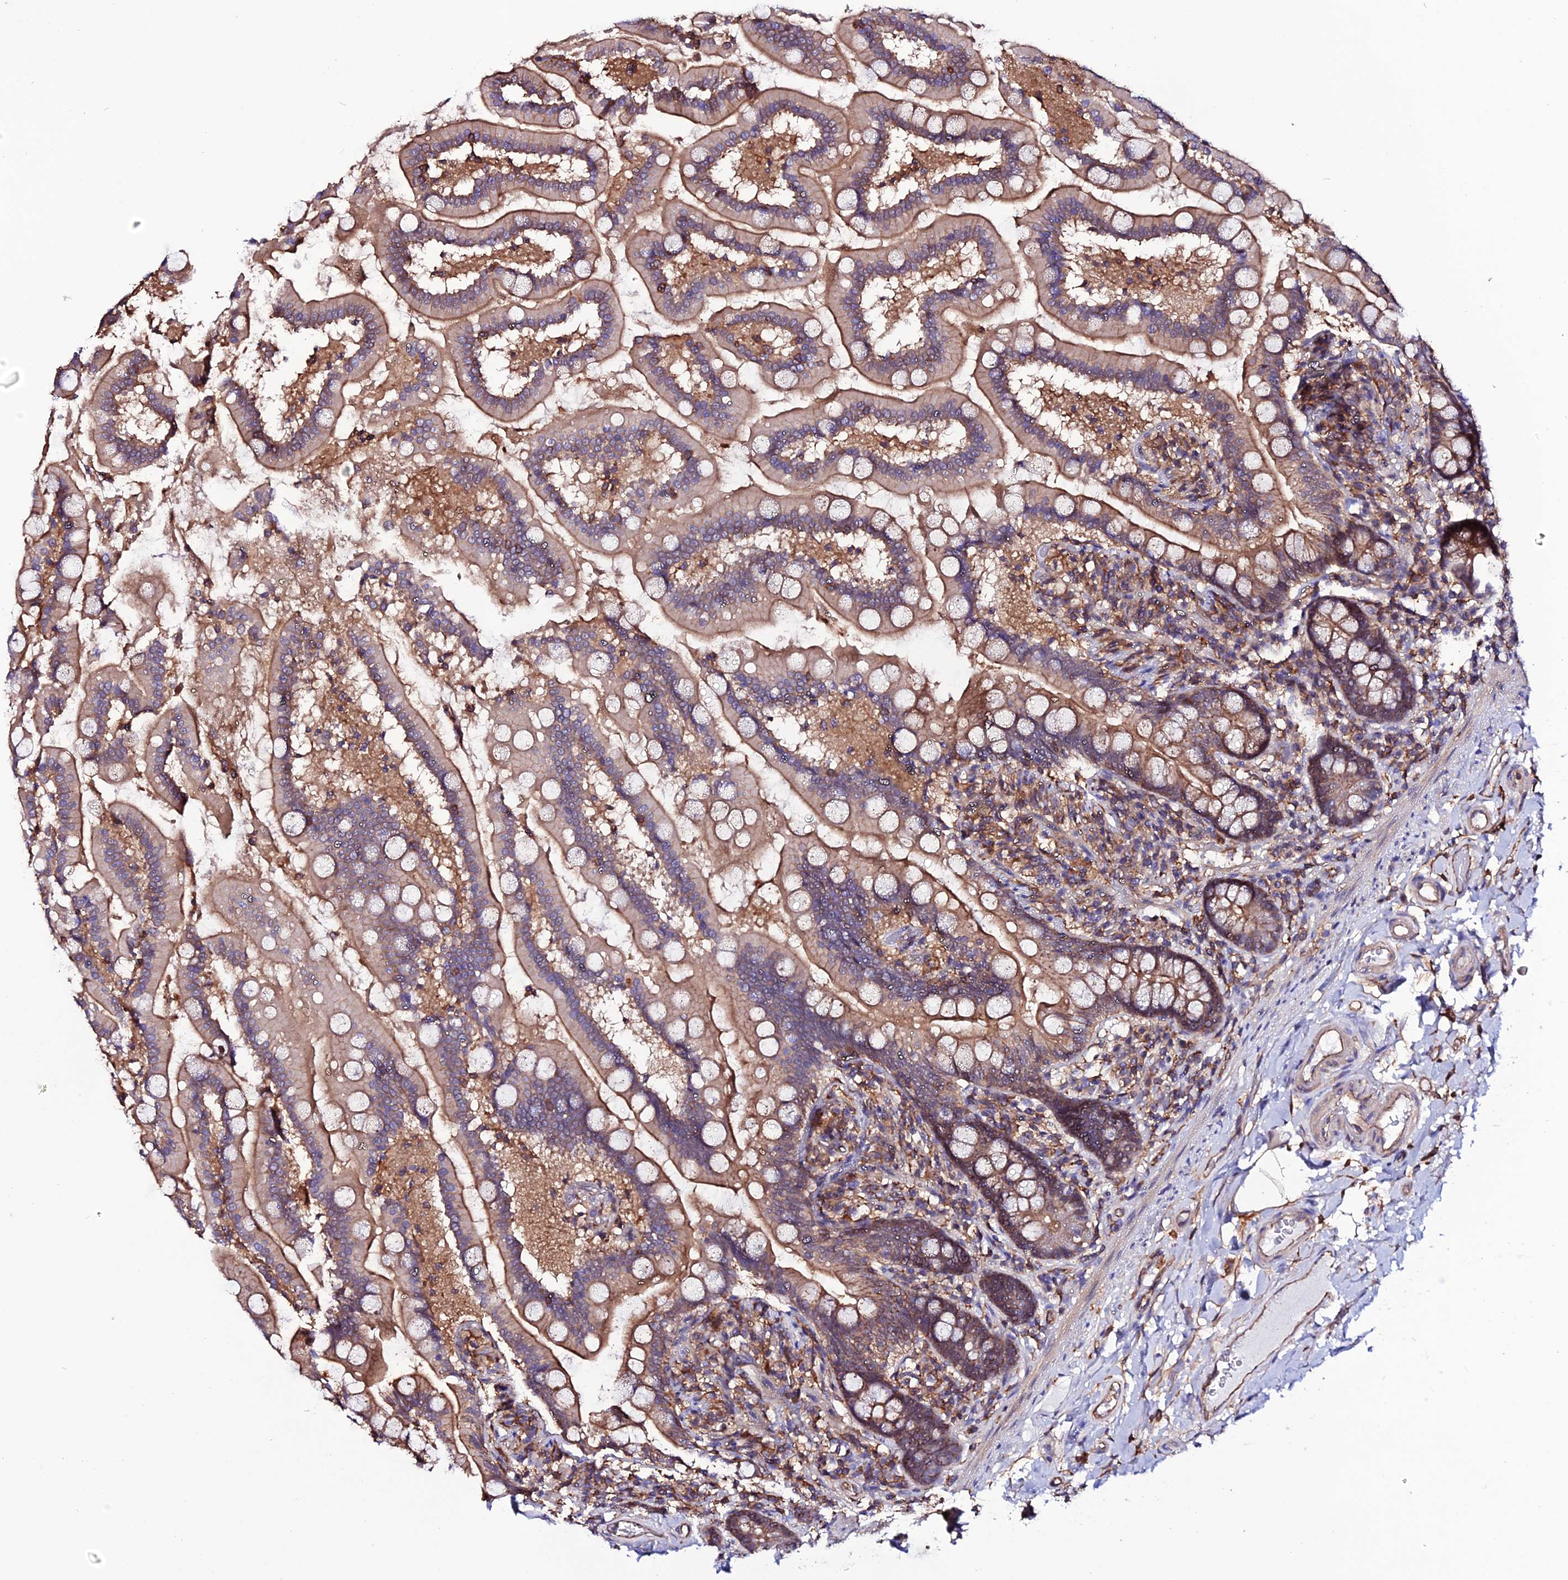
{"staining": {"intensity": "moderate", "quantity": ">75%", "location": "cytoplasmic/membranous"}, "tissue": "small intestine", "cell_type": "Glandular cells", "image_type": "normal", "snomed": [{"axis": "morphology", "description": "Normal tissue, NOS"}, {"axis": "topography", "description": "Small intestine"}], "caption": "This is a micrograph of immunohistochemistry (IHC) staining of benign small intestine, which shows moderate expression in the cytoplasmic/membranous of glandular cells.", "gene": "USP17L10", "patient": {"sex": "female", "age": 64}}